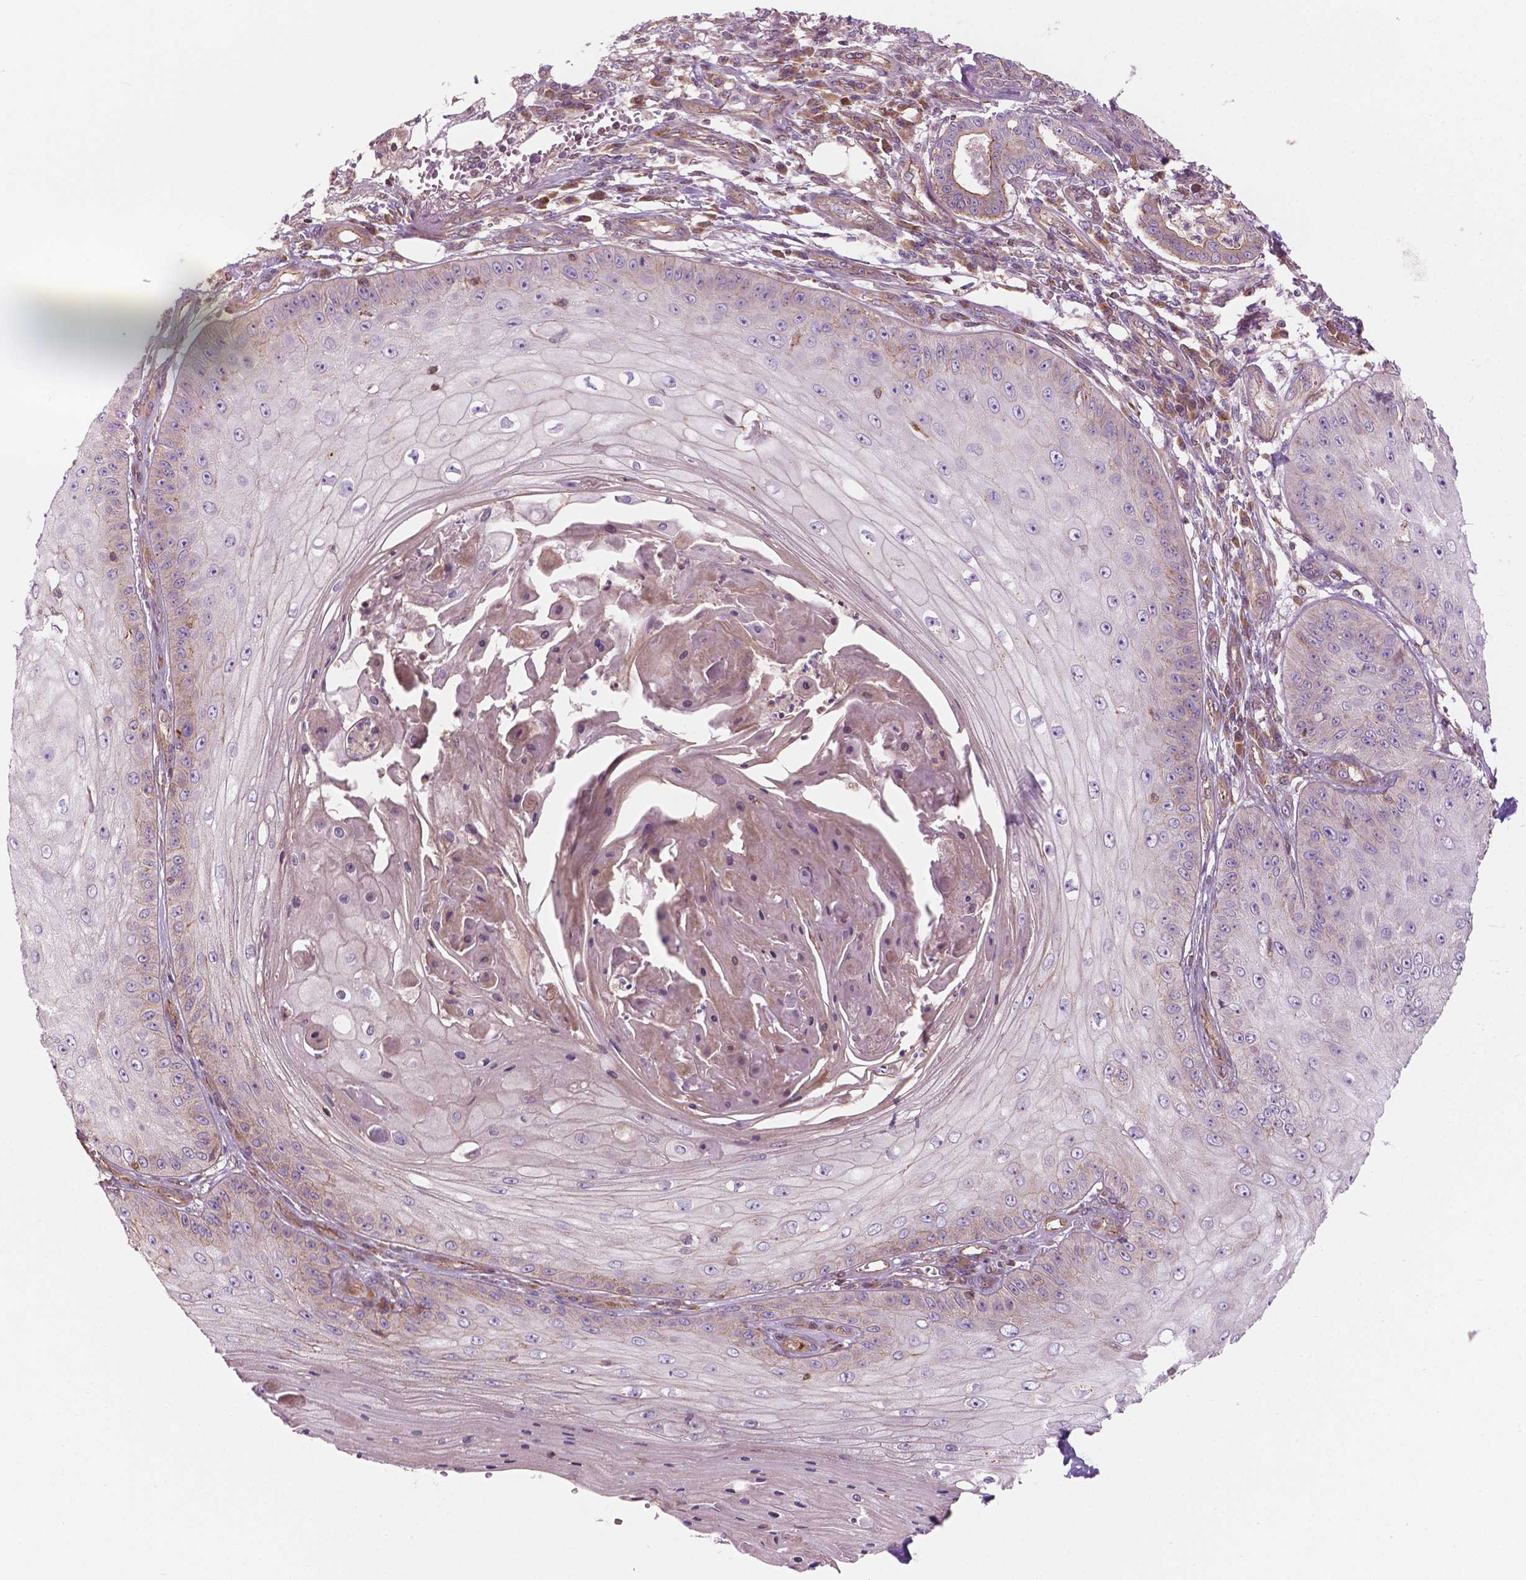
{"staining": {"intensity": "weak", "quantity": "<25%", "location": "cytoplasmic/membranous"}, "tissue": "skin cancer", "cell_type": "Tumor cells", "image_type": "cancer", "snomed": [{"axis": "morphology", "description": "Squamous cell carcinoma, NOS"}, {"axis": "topography", "description": "Skin"}], "caption": "Photomicrograph shows no significant protein staining in tumor cells of squamous cell carcinoma (skin). (Brightfield microscopy of DAB immunohistochemistry (IHC) at high magnification).", "gene": "SURF4", "patient": {"sex": "male", "age": 70}}